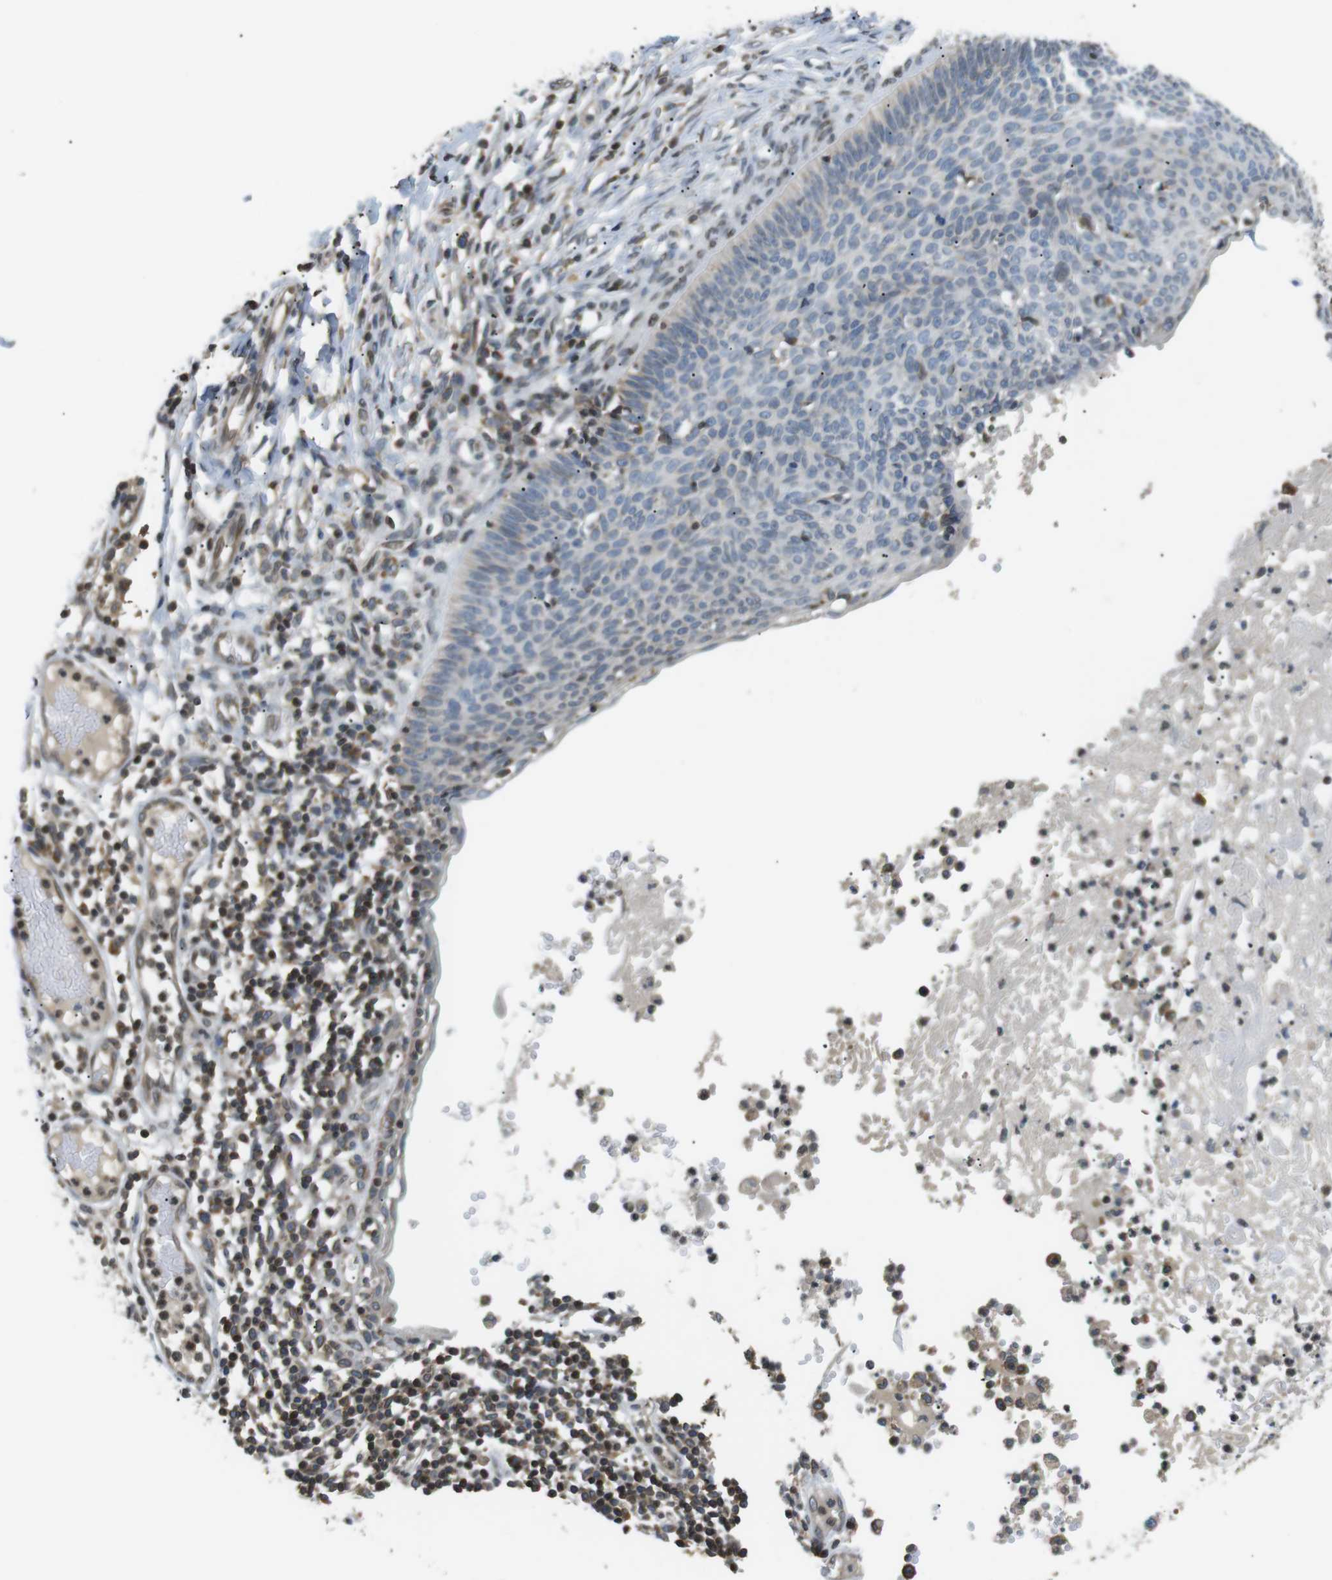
{"staining": {"intensity": "negative", "quantity": "none", "location": "none"}, "tissue": "skin cancer", "cell_type": "Tumor cells", "image_type": "cancer", "snomed": [{"axis": "morphology", "description": "Normal tissue, NOS"}, {"axis": "morphology", "description": "Basal cell carcinoma"}, {"axis": "topography", "description": "Skin"}], "caption": "High power microscopy image of an immunohistochemistry micrograph of skin cancer, revealing no significant expression in tumor cells.", "gene": "TMX4", "patient": {"sex": "male", "age": 87}}